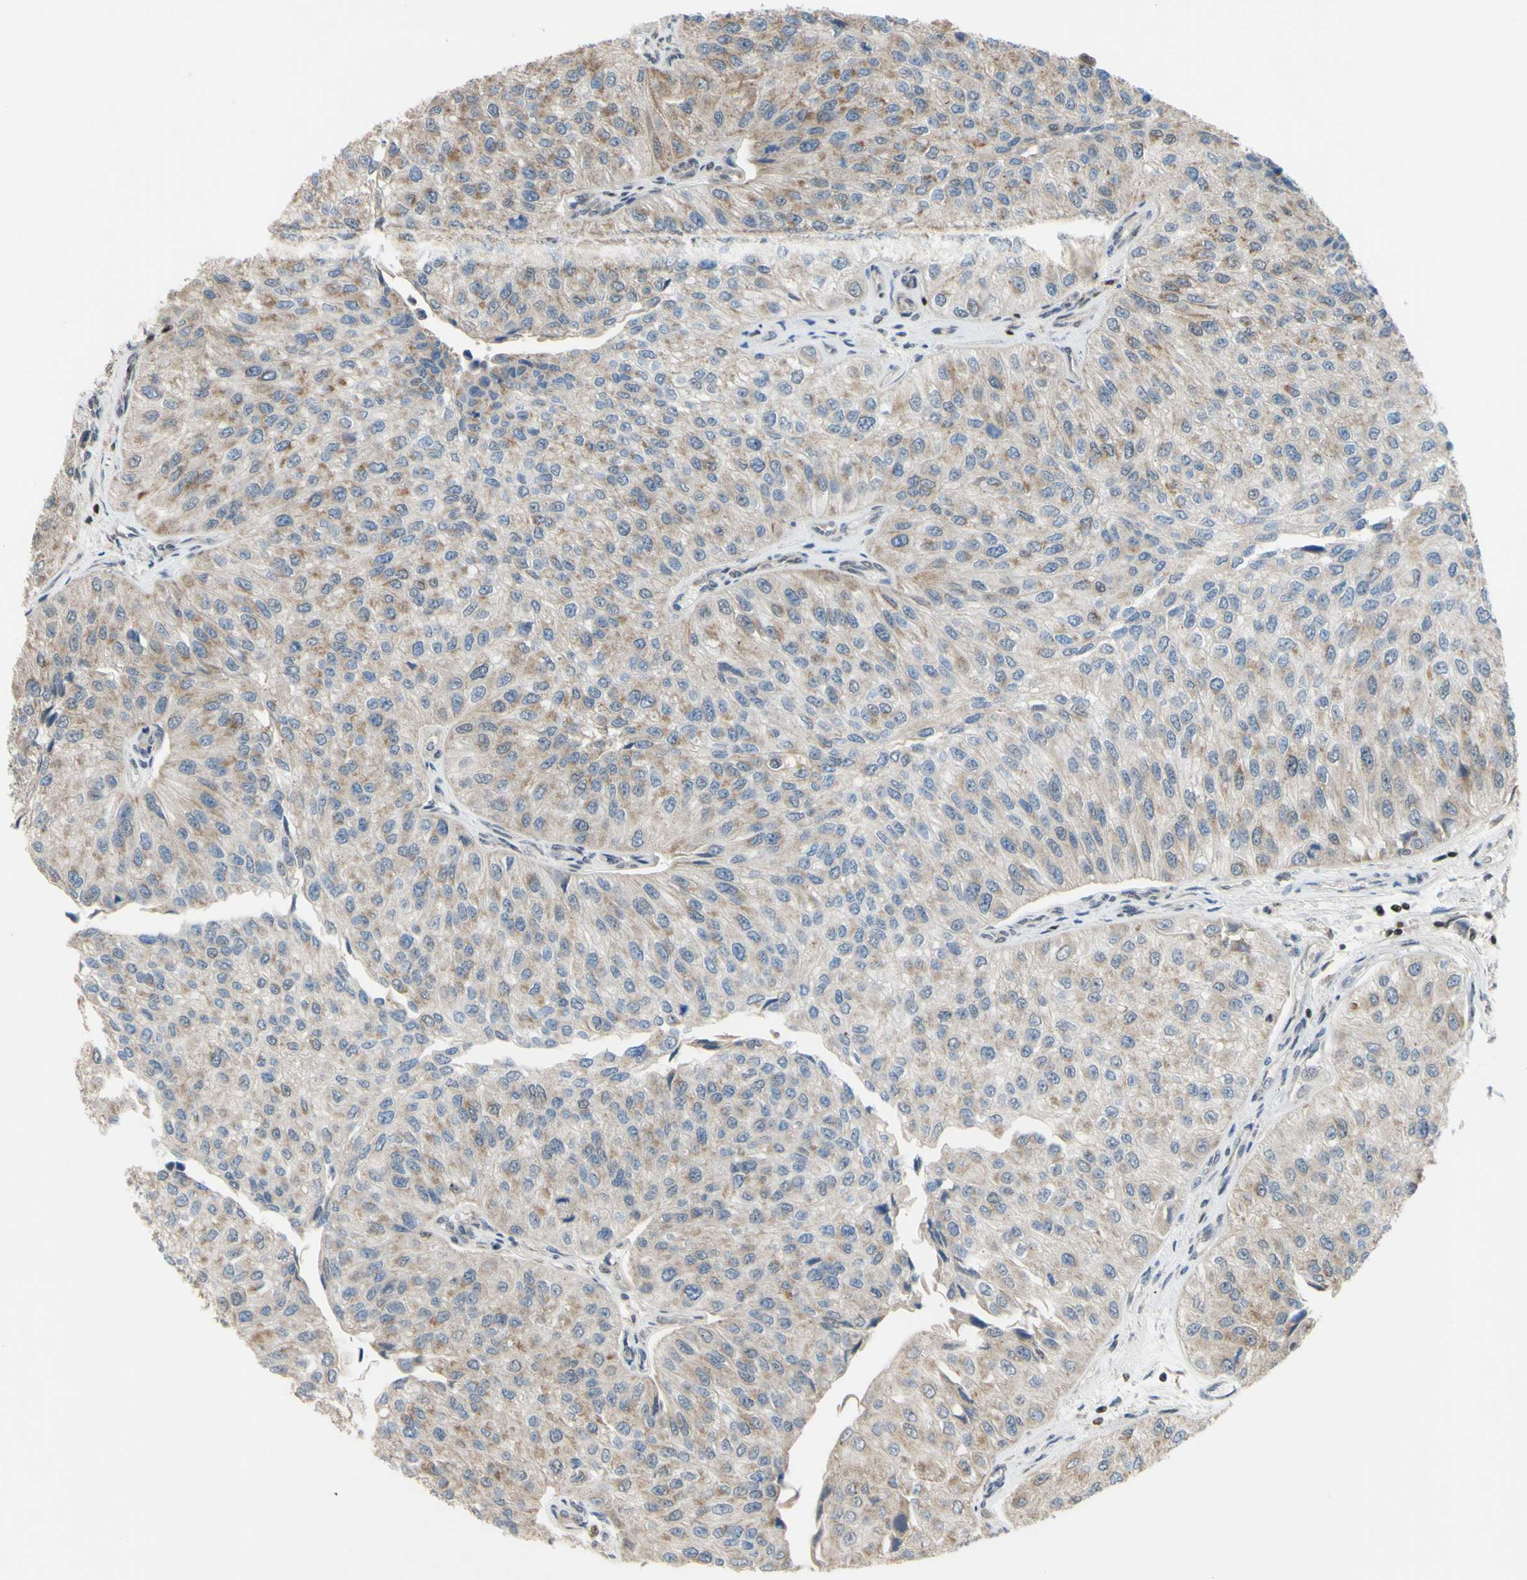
{"staining": {"intensity": "moderate", "quantity": ">75%", "location": "cytoplasmic/membranous"}, "tissue": "urothelial cancer", "cell_type": "Tumor cells", "image_type": "cancer", "snomed": [{"axis": "morphology", "description": "Urothelial carcinoma, High grade"}, {"axis": "topography", "description": "Kidney"}, {"axis": "topography", "description": "Urinary bladder"}], "caption": "Human high-grade urothelial carcinoma stained with a protein marker reveals moderate staining in tumor cells.", "gene": "SP4", "patient": {"sex": "male", "age": 77}}